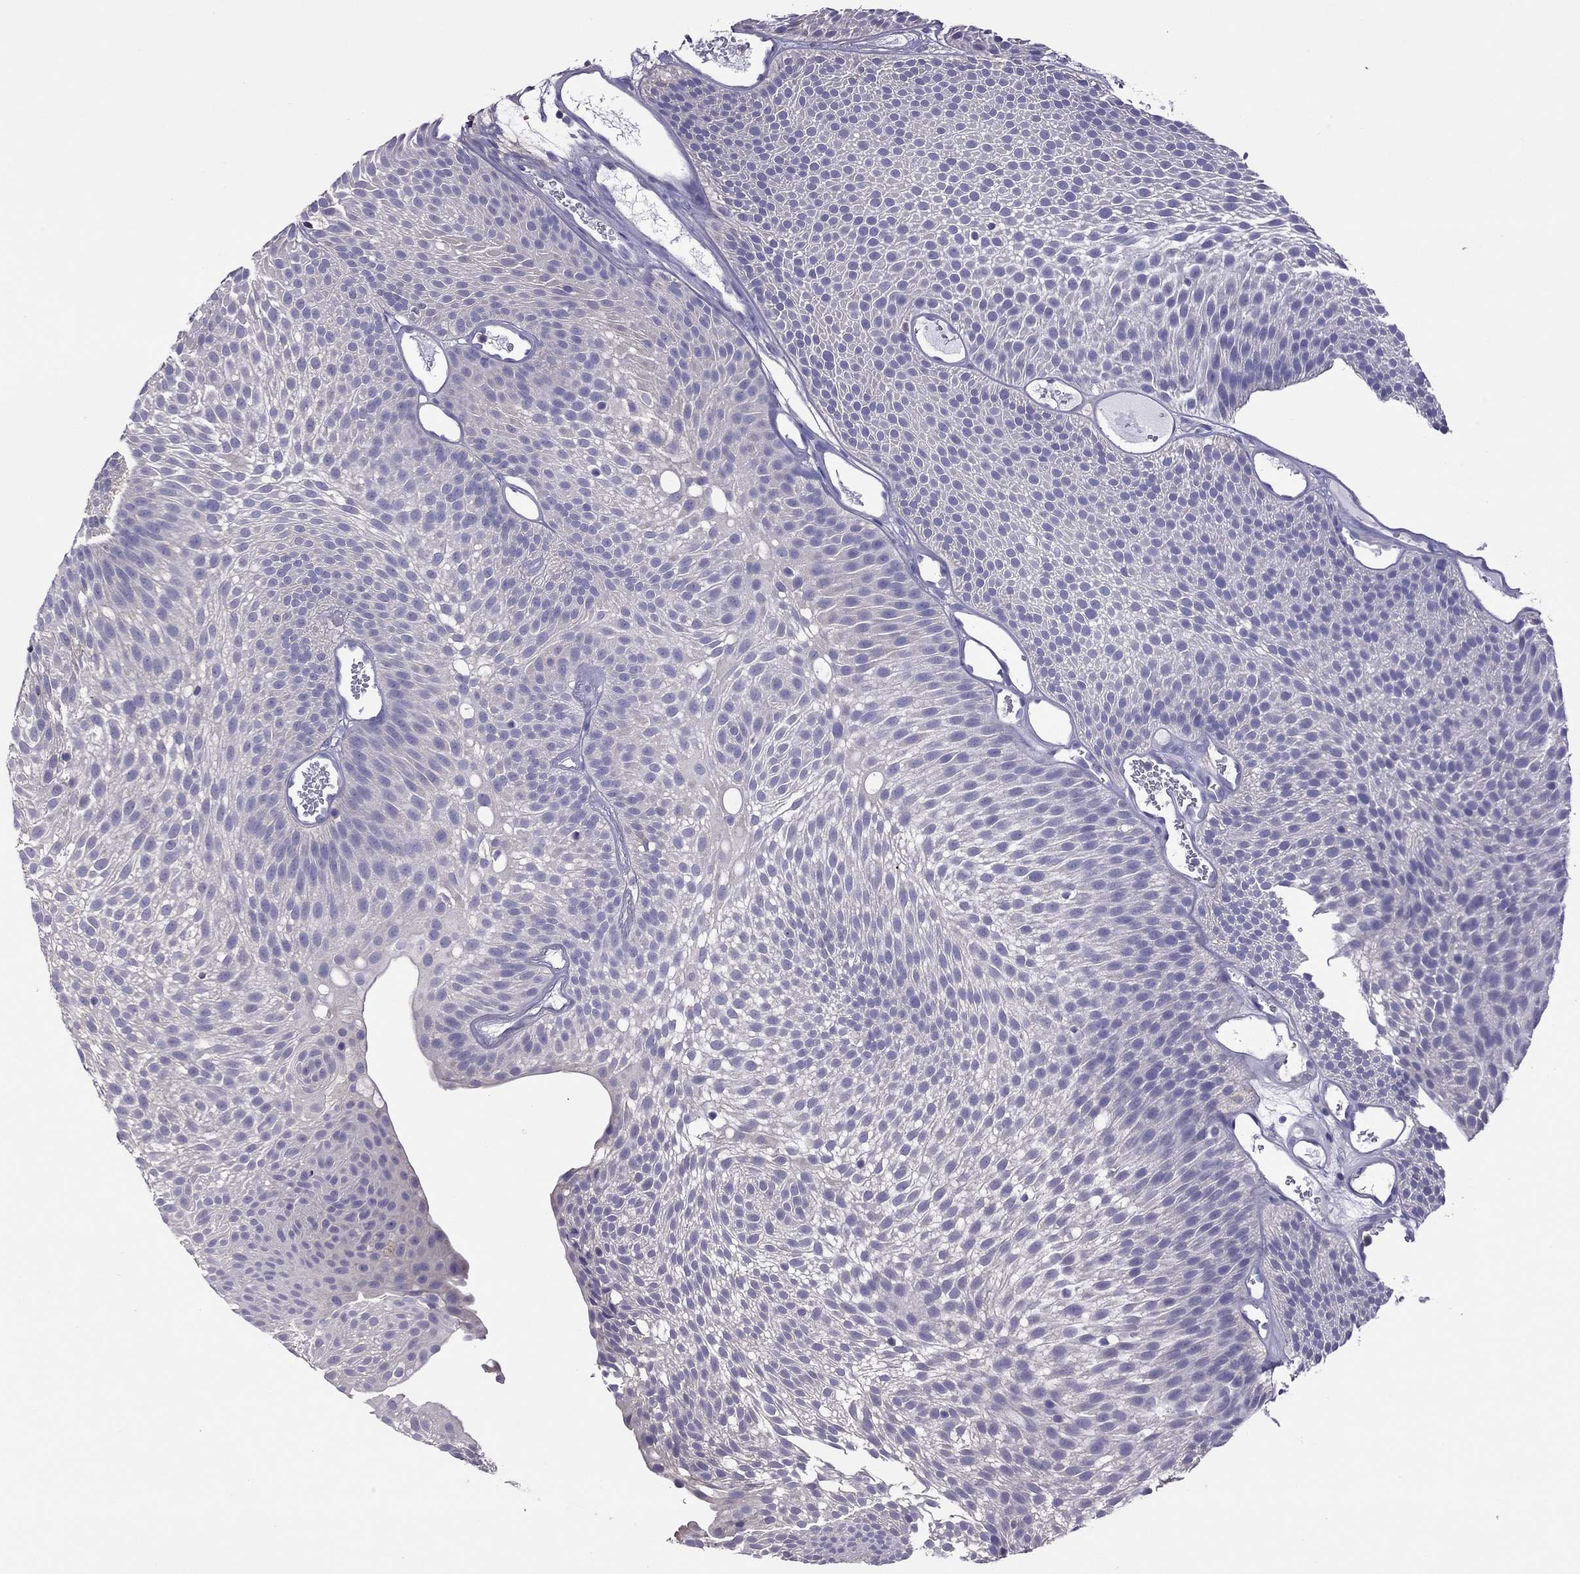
{"staining": {"intensity": "negative", "quantity": "none", "location": "none"}, "tissue": "urothelial cancer", "cell_type": "Tumor cells", "image_type": "cancer", "snomed": [{"axis": "morphology", "description": "Urothelial carcinoma, Low grade"}, {"axis": "topography", "description": "Urinary bladder"}], "caption": "Immunohistochemical staining of urothelial cancer exhibits no significant staining in tumor cells.", "gene": "TEX22", "patient": {"sex": "male", "age": 52}}